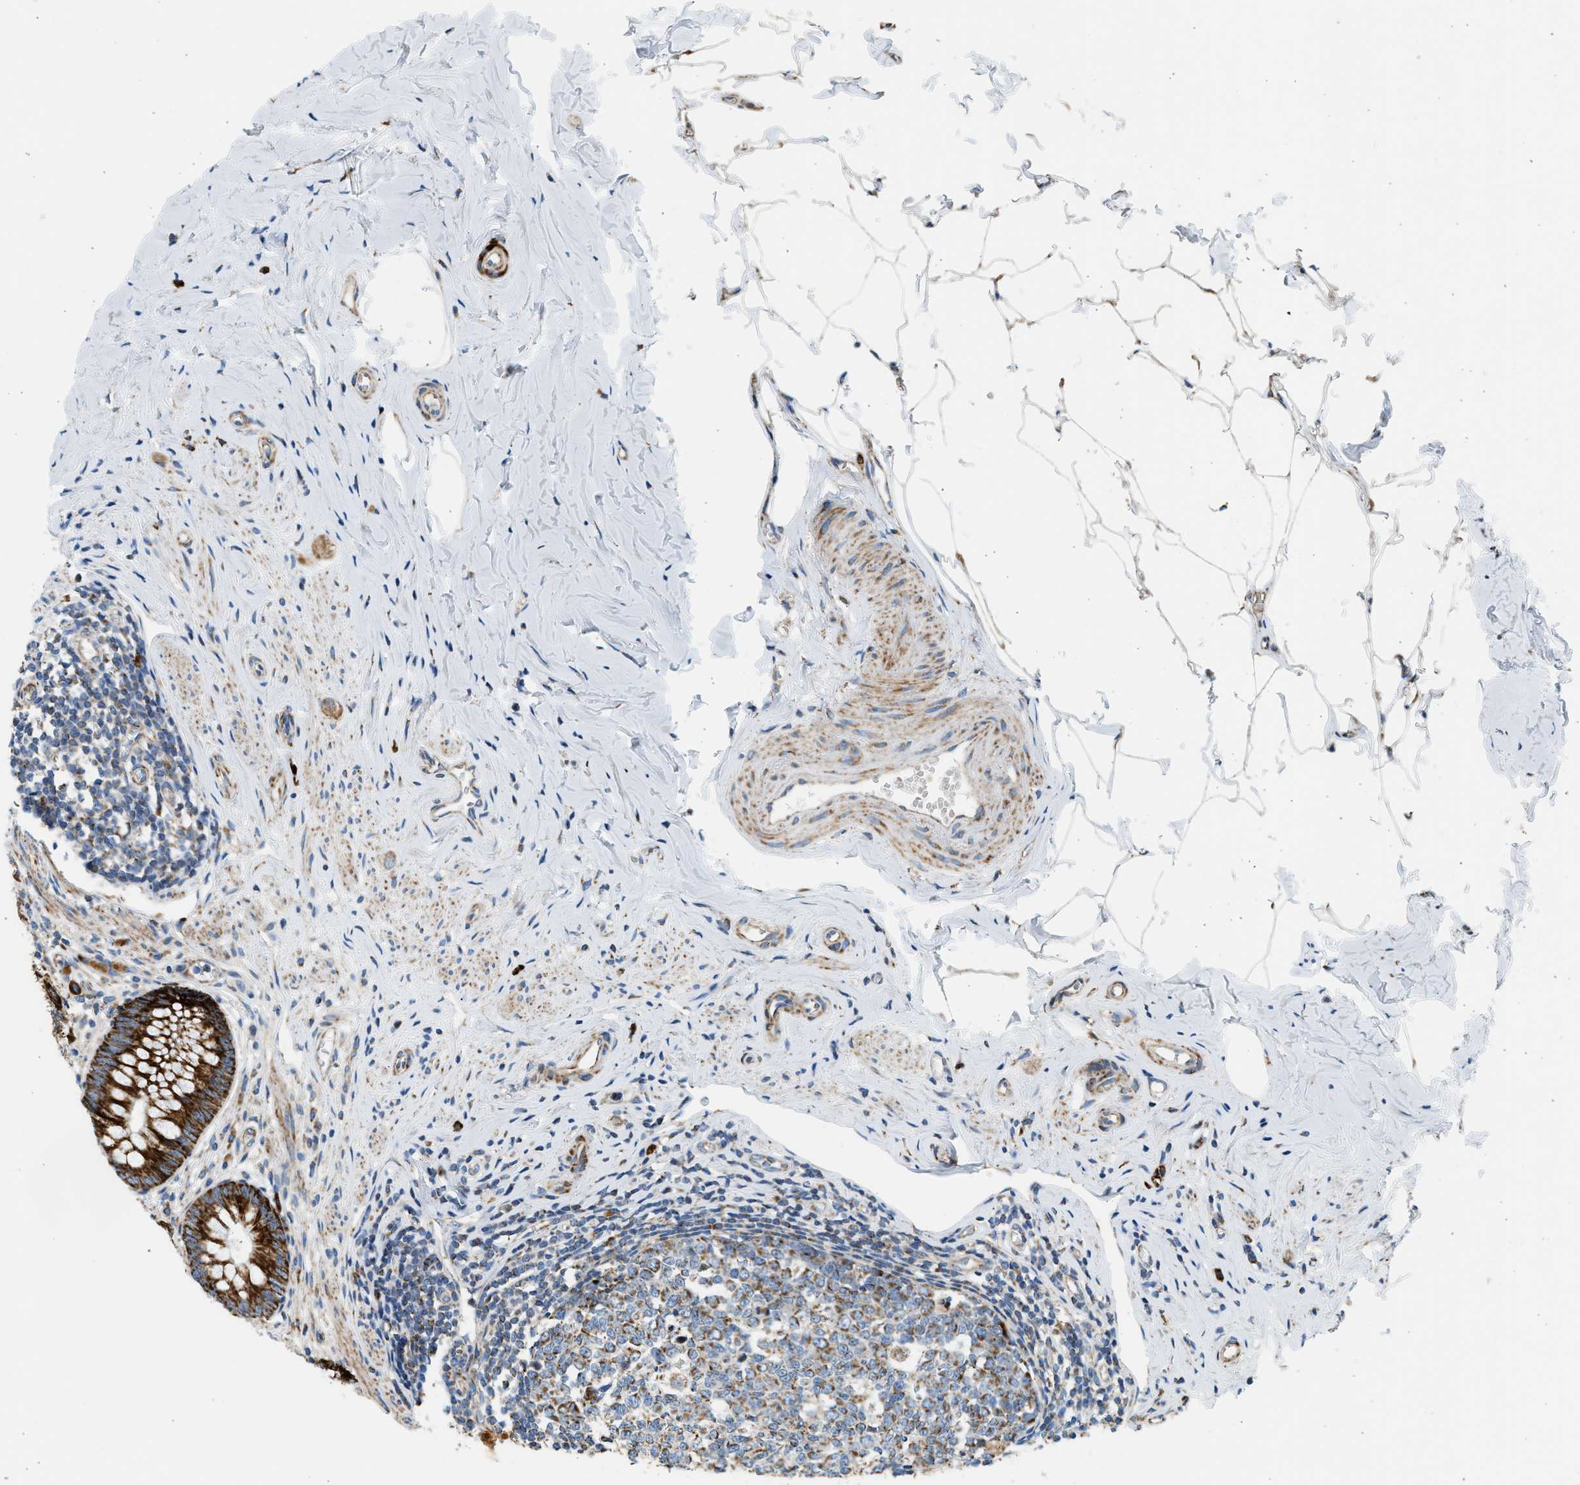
{"staining": {"intensity": "strong", "quantity": ">75%", "location": "cytoplasmic/membranous"}, "tissue": "appendix", "cell_type": "Glandular cells", "image_type": "normal", "snomed": [{"axis": "morphology", "description": "Normal tissue, NOS"}, {"axis": "topography", "description": "Appendix"}], "caption": "Brown immunohistochemical staining in benign appendix demonstrates strong cytoplasmic/membranous positivity in about >75% of glandular cells. (DAB IHC, brown staining for protein, blue staining for nuclei).", "gene": "KCNMB3", "patient": {"sex": "male", "age": 56}}